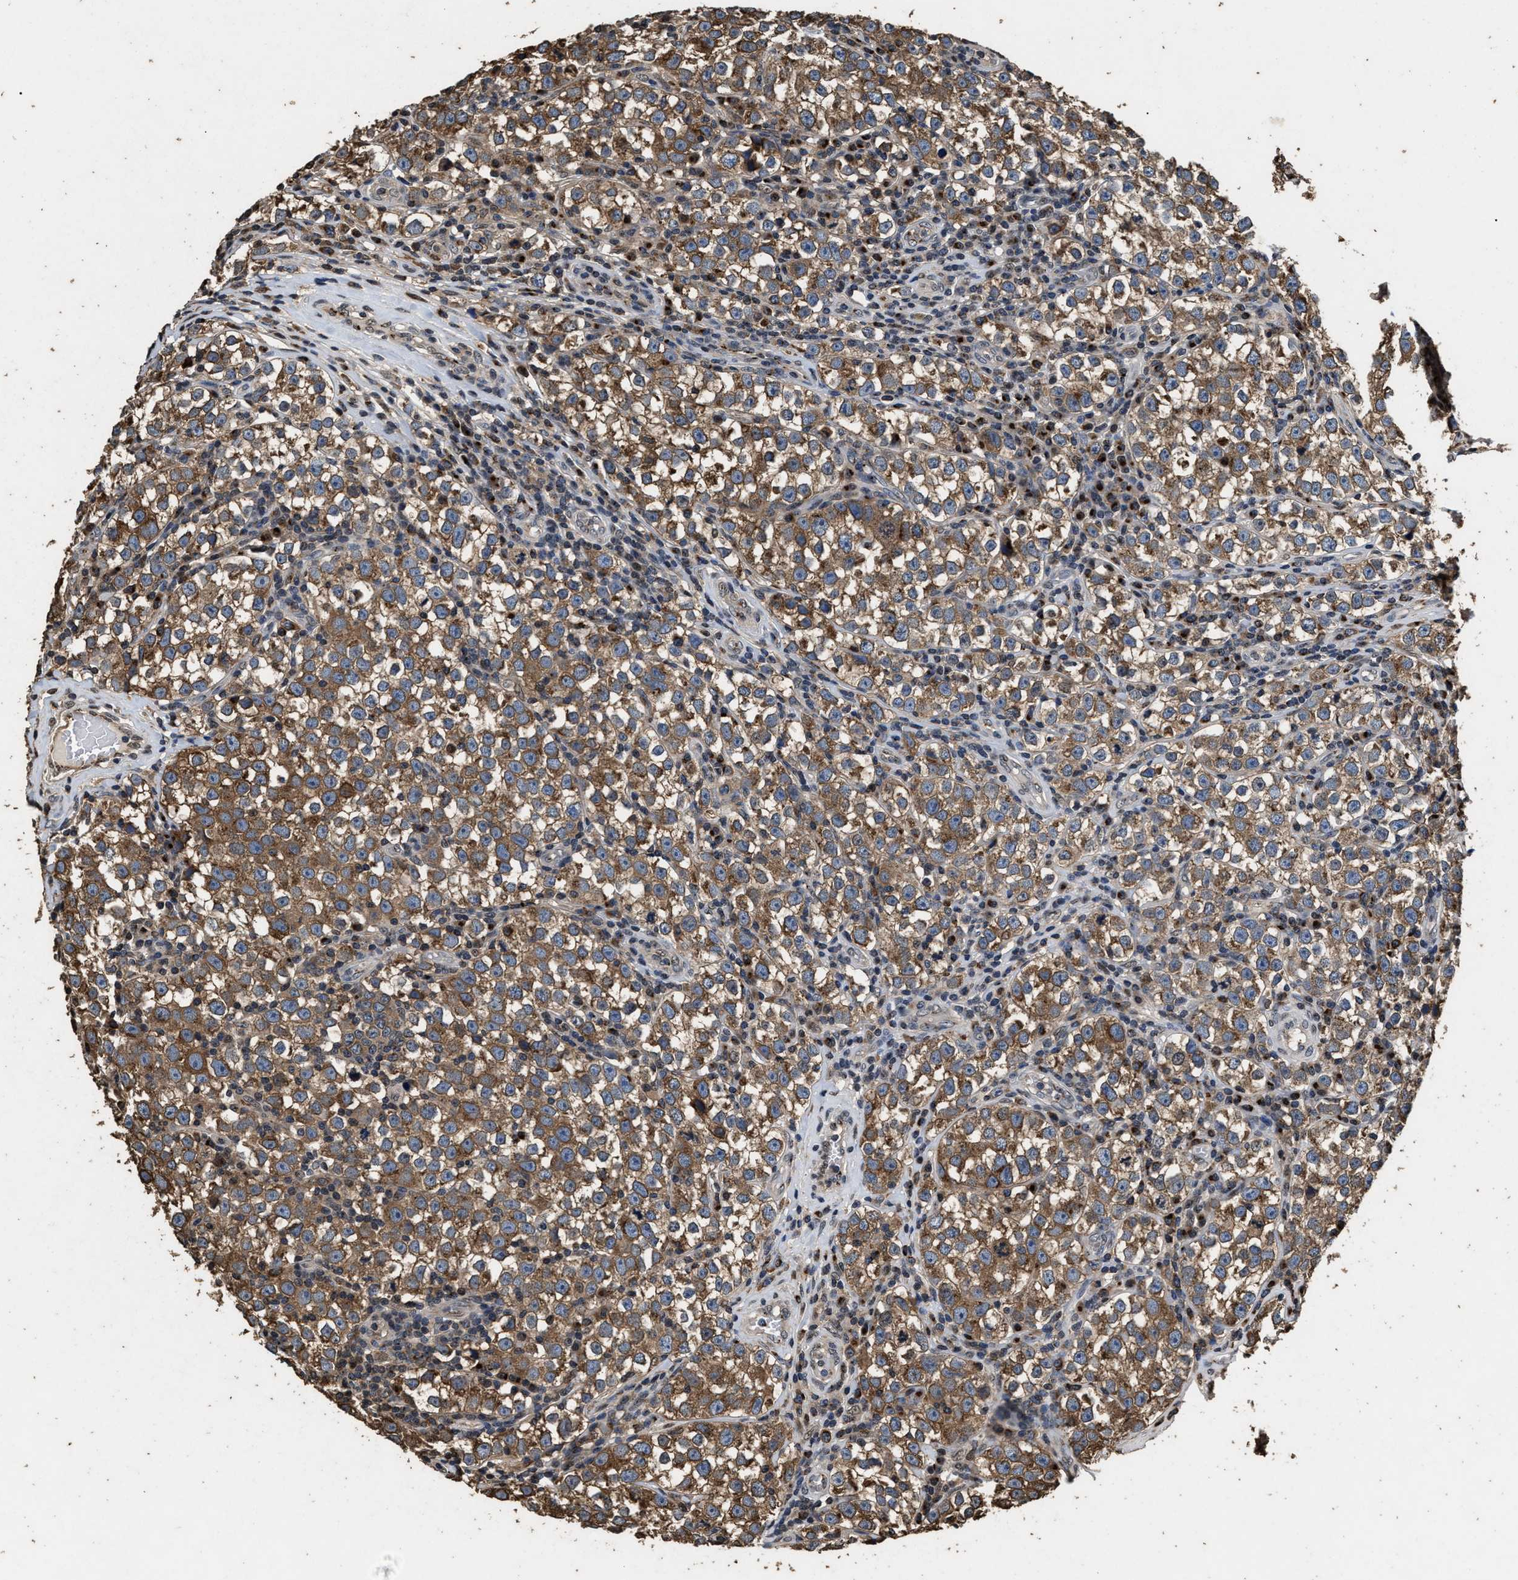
{"staining": {"intensity": "moderate", "quantity": ">75%", "location": "cytoplasmic/membranous"}, "tissue": "testis cancer", "cell_type": "Tumor cells", "image_type": "cancer", "snomed": [{"axis": "morphology", "description": "Normal tissue, NOS"}, {"axis": "morphology", "description": "Seminoma, NOS"}, {"axis": "topography", "description": "Testis"}], "caption": "High-magnification brightfield microscopy of testis cancer (seminoma) stained with DAB (brown) and counterstained with hematoxylin (blue). tumor cells exhibit moderate cytoplasmic/membranous positivity is identified in about>75% of cells.", "gene": "TPST2", "patient": {"sex": "male", "age": 43}}